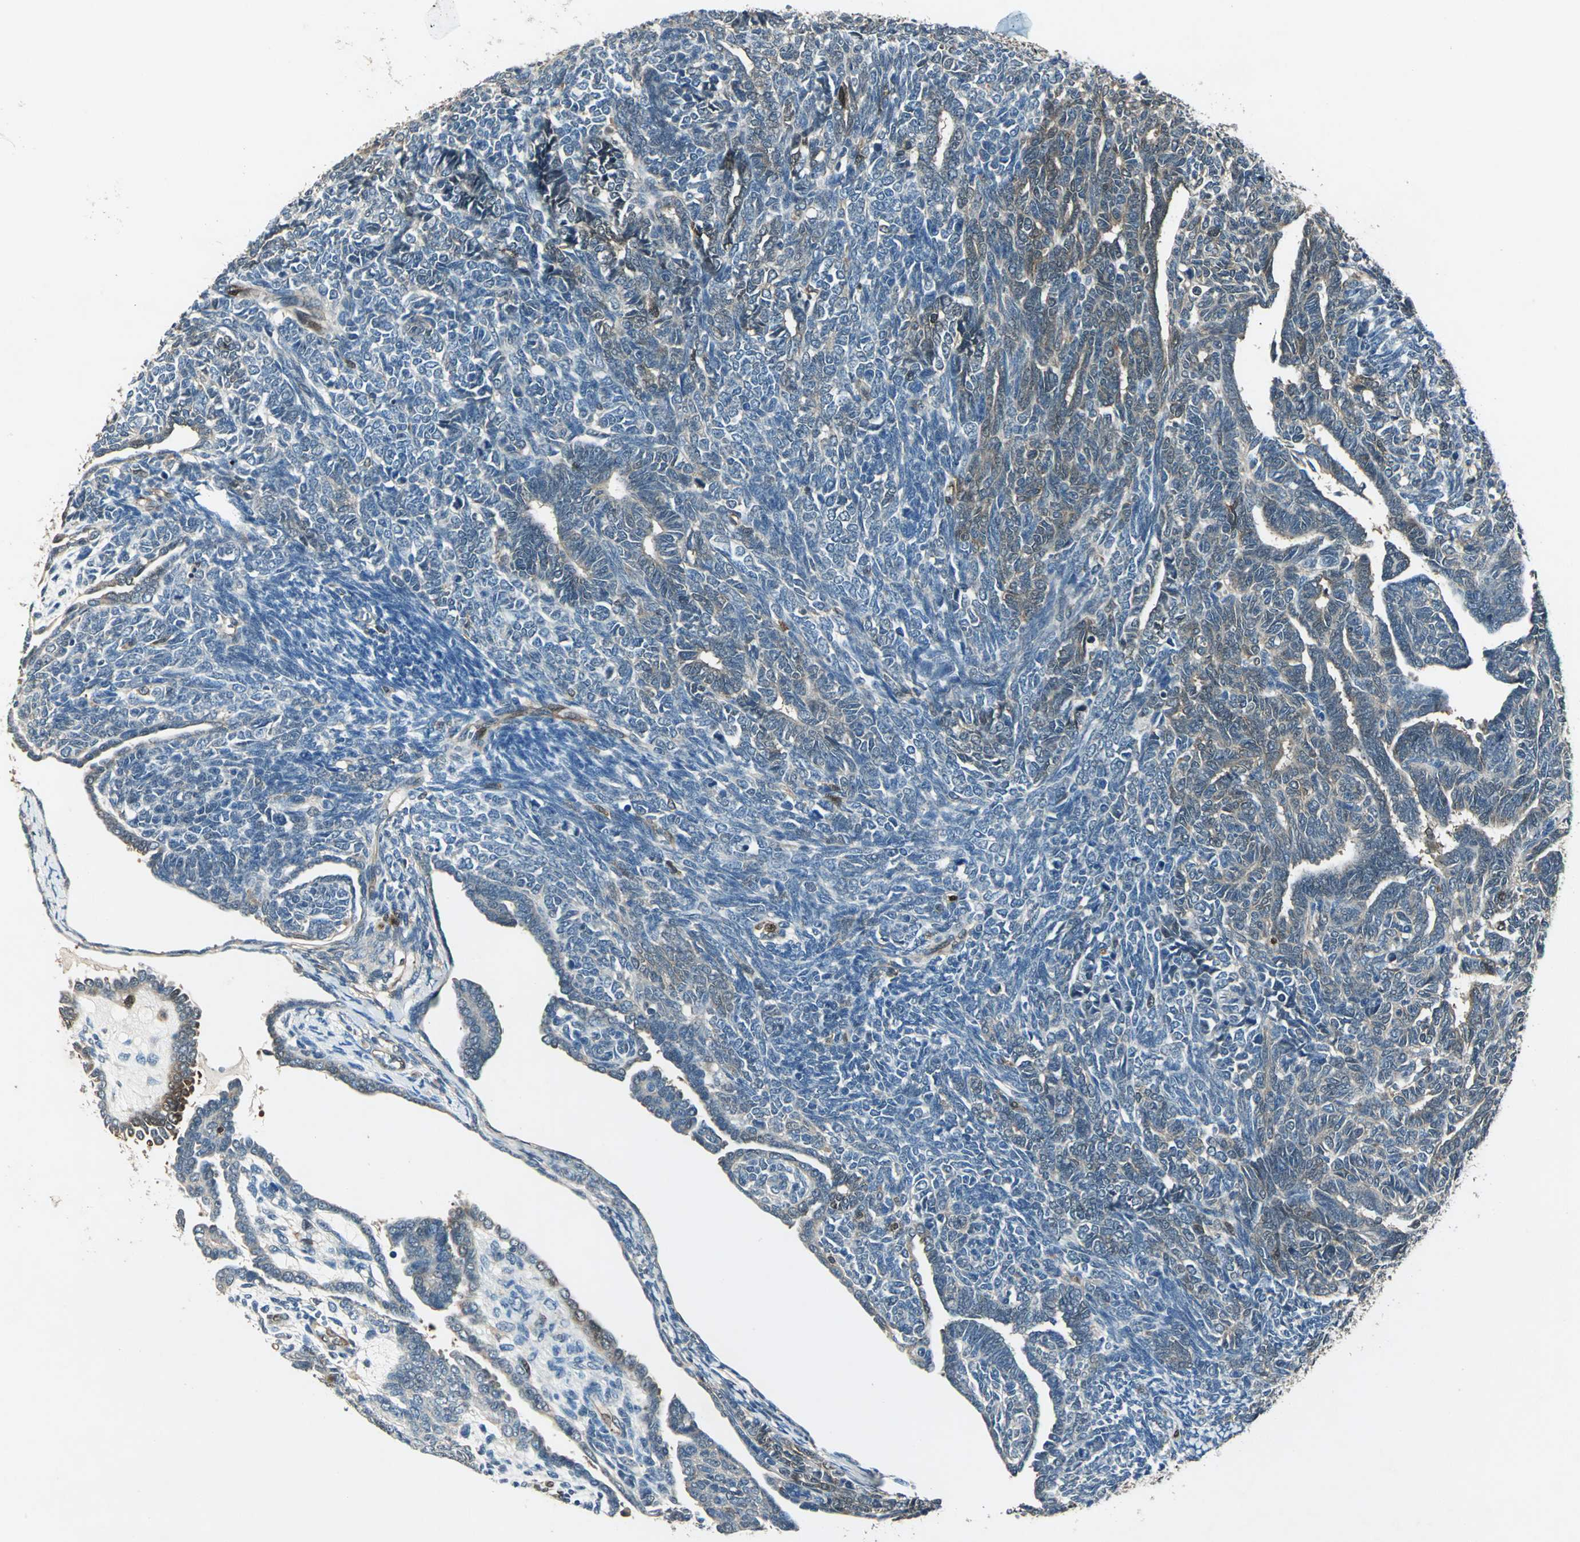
{"staining": {"intensity": "weak", "quantity": "25%-75%", "location": "cytoplasmic/membranous"}, "tissue": "endometrial cancer", "cell_type": "Tumor cells", "image_type": "cancer", "snomed": [{"axis": "morphology", "description": "Neoplasm, malignant, NOS"}, {"axis": "topography", "description": "Endometrium"}], "caption": "Neoplasm (malignant) (endometrial) stained for a protein (brown) reveals weak cytoplasmic/membranous positive expression in approximately 25%-75% of tumor cells.", "gene": "RRM2B", "patient": {"sex": "female", "age": 74}}